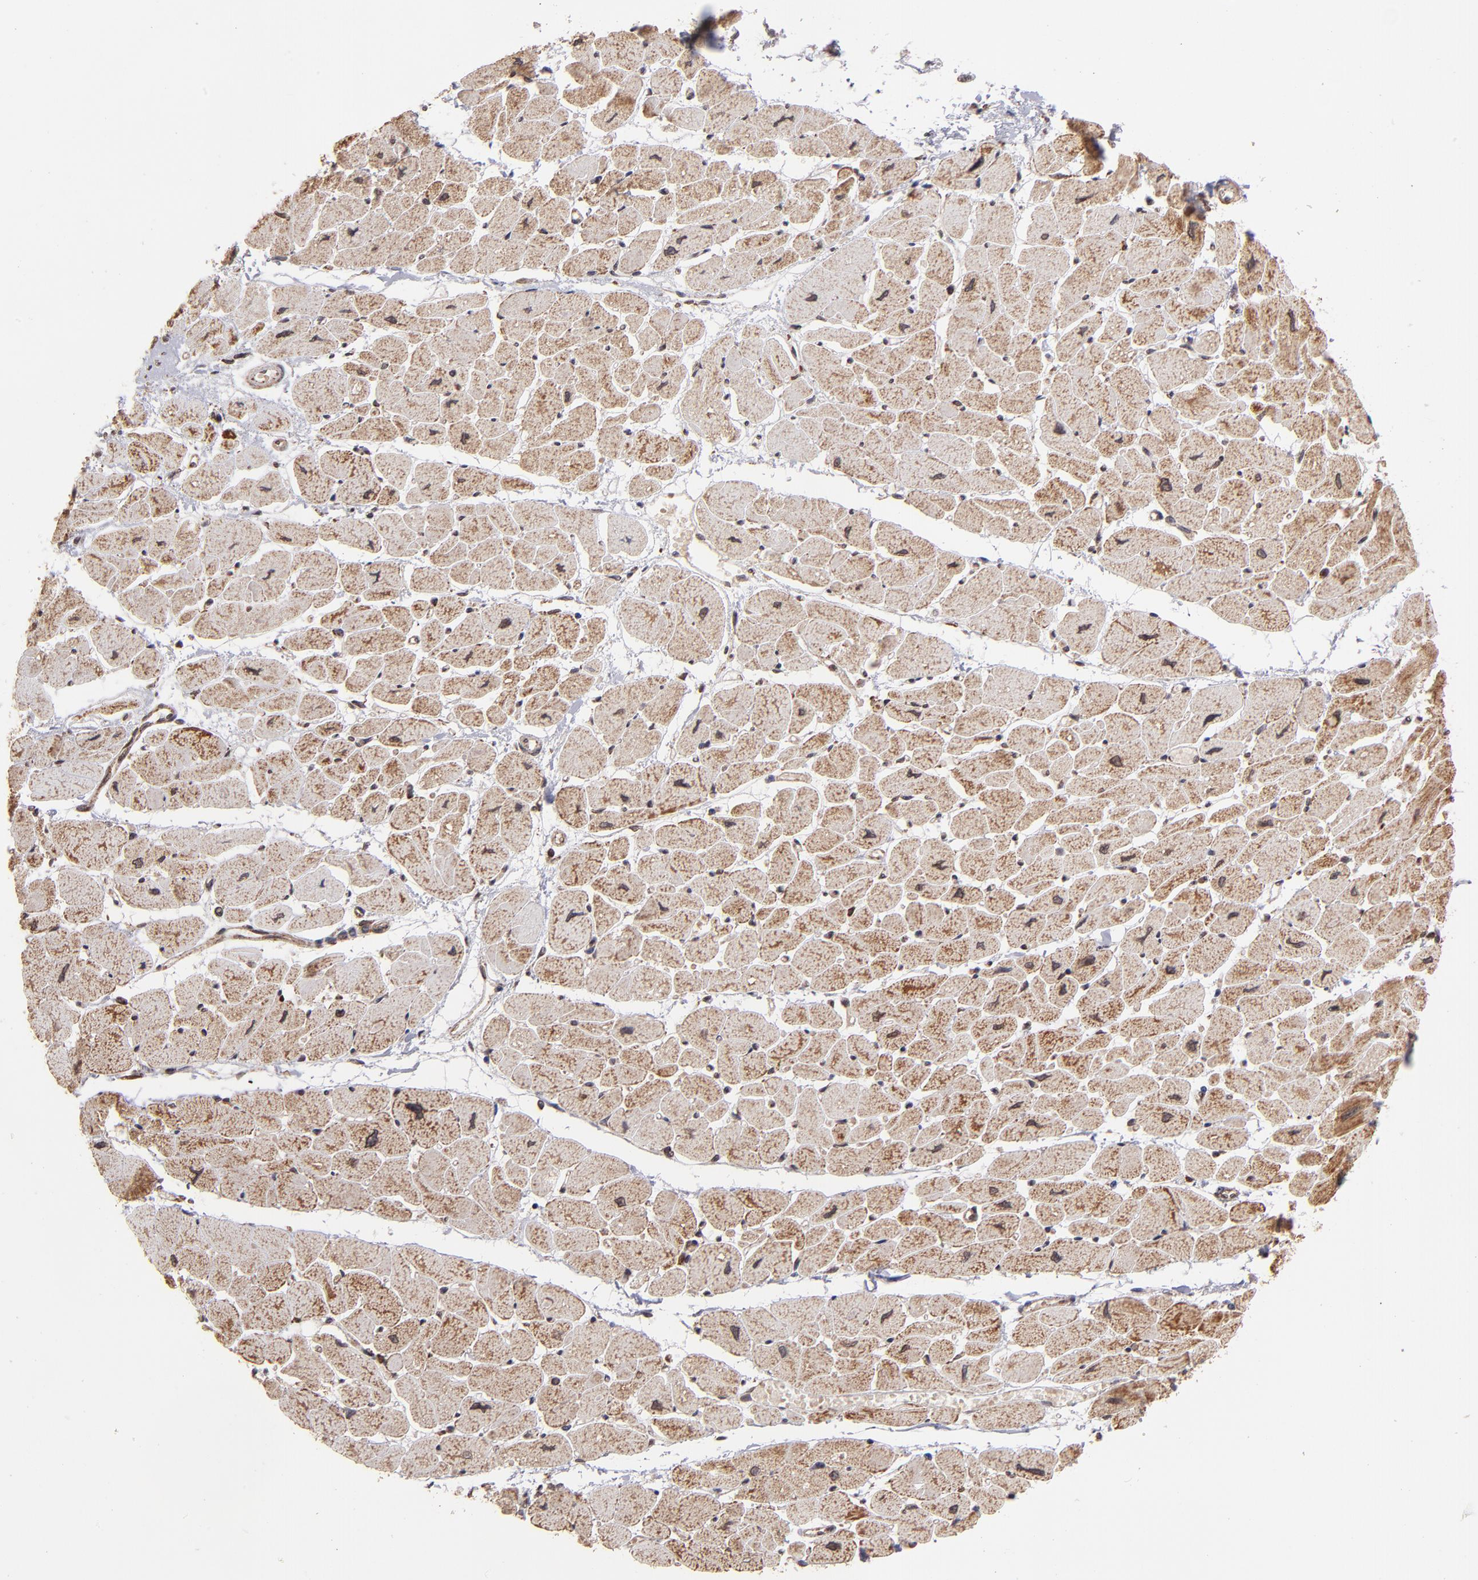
{"staining": {"intensity": "moderate", "quantity": ">75%", "location": "cytoplasmic/membranous"}, "tissue": "heart muscle", "cell_type": "Cardiomyocytes", "image_type": "normal", "snomed": [{"axis": "morphology", "description": "Normal tissue, NOS"}, {"axis": "topography", "description": "Heart"}], "caption": "This micrograph demonstrates immunohistochemistry staining of normal human heart muscle, with medium moderate cytoplasmic/membranous positivity in approximately >75% of cardiomyocytes.", "gene": "TOP1MT", "patient": {"sex": "female", "age": 54}}